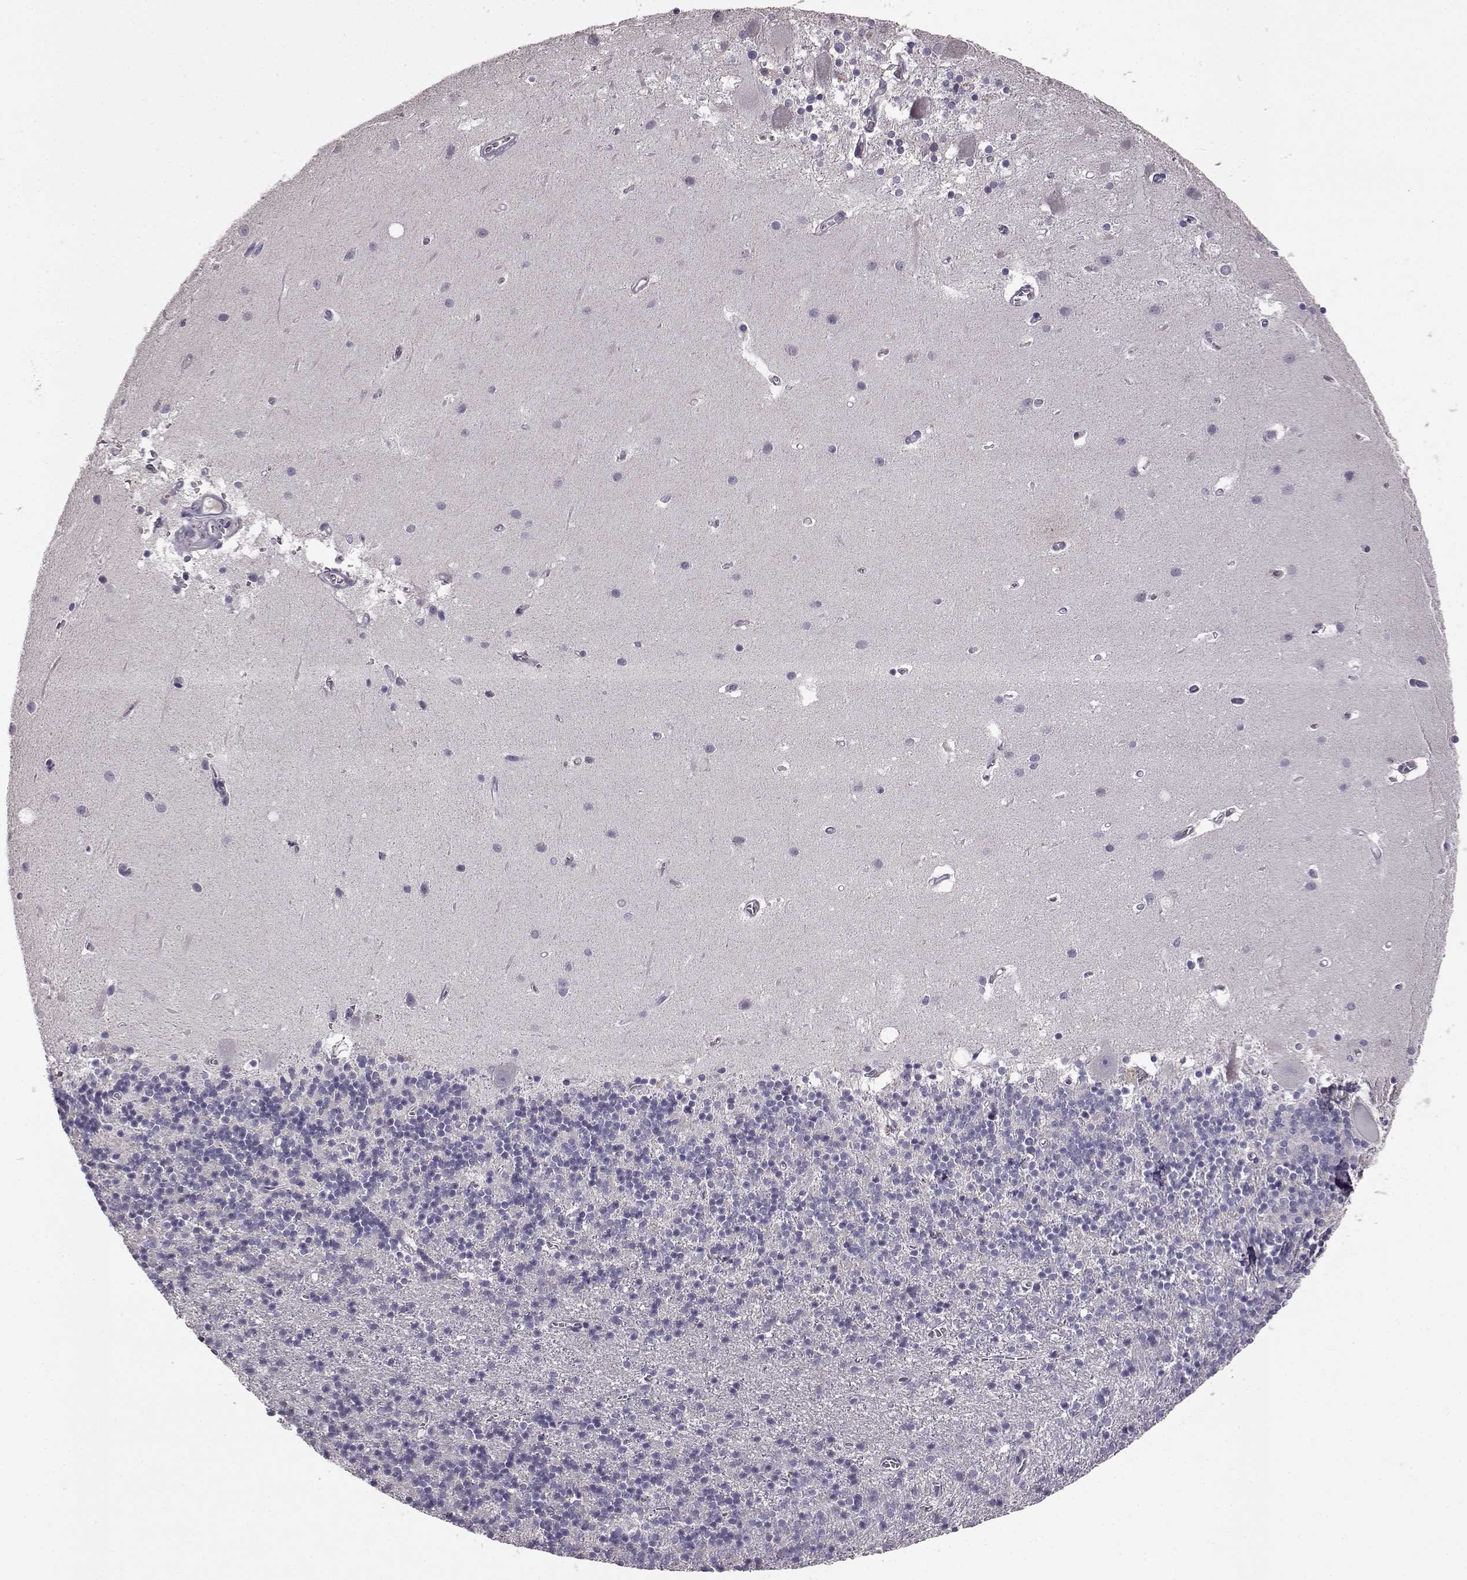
{"staining": {"intensity": "negative", "quantity": "none", "location": "none"}, "tissue": "cerebellum", "cell_type": "Cells in granular layer", "image_type": "normal", "snomed": [{"axis": "morphology", "description": "Normal tissue, NOS"}, {"axis": "topography", "description": "Cerebellum"}], "caption": "This is a histopathology image of immunohistochemistry (IHC) staining of normal cerebellum, which shows no positivity in cells in granular layer.", "gene": "ADGRG2", "patient": {"sex": "male", "age": 70}}